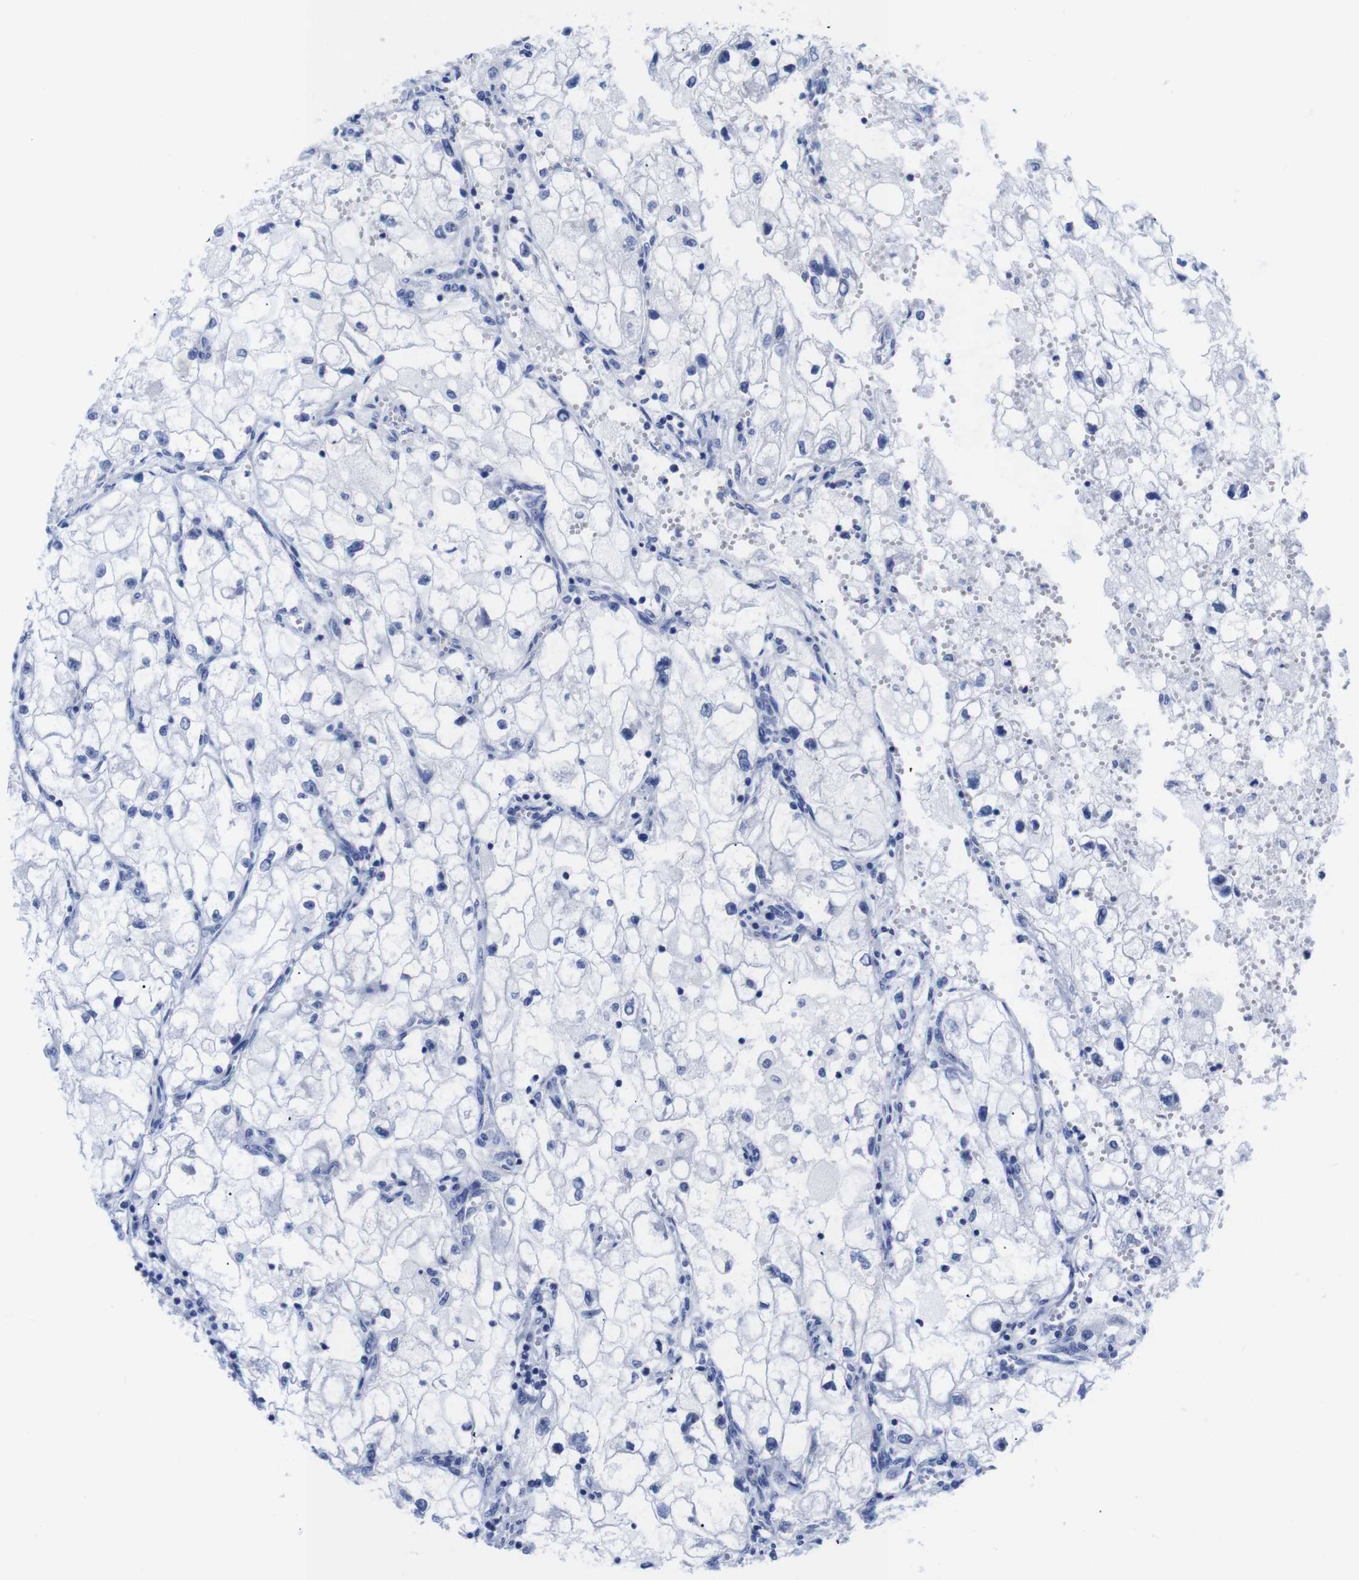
{"staining": {"intensity": "negative", "quantity": "none", "location": "none"}, "tissue": "renal cancer", "cell_type": "Tumor cells", "image_type": "cancer", "snomed": [{"axis": "morphology", "description": "Adenocarcinoma, NOS"}, {"axis": "topography", "description": "Kidney"}], "caption": "A high-resolution micrograph shows immunohistochemistry (IHC) staining of renal cancer (adenocarcinoma), which demonstrates no significant staining in tumor cells.", "gene": "LRRC55", "patient": {"sex": "female", "age": 70}}